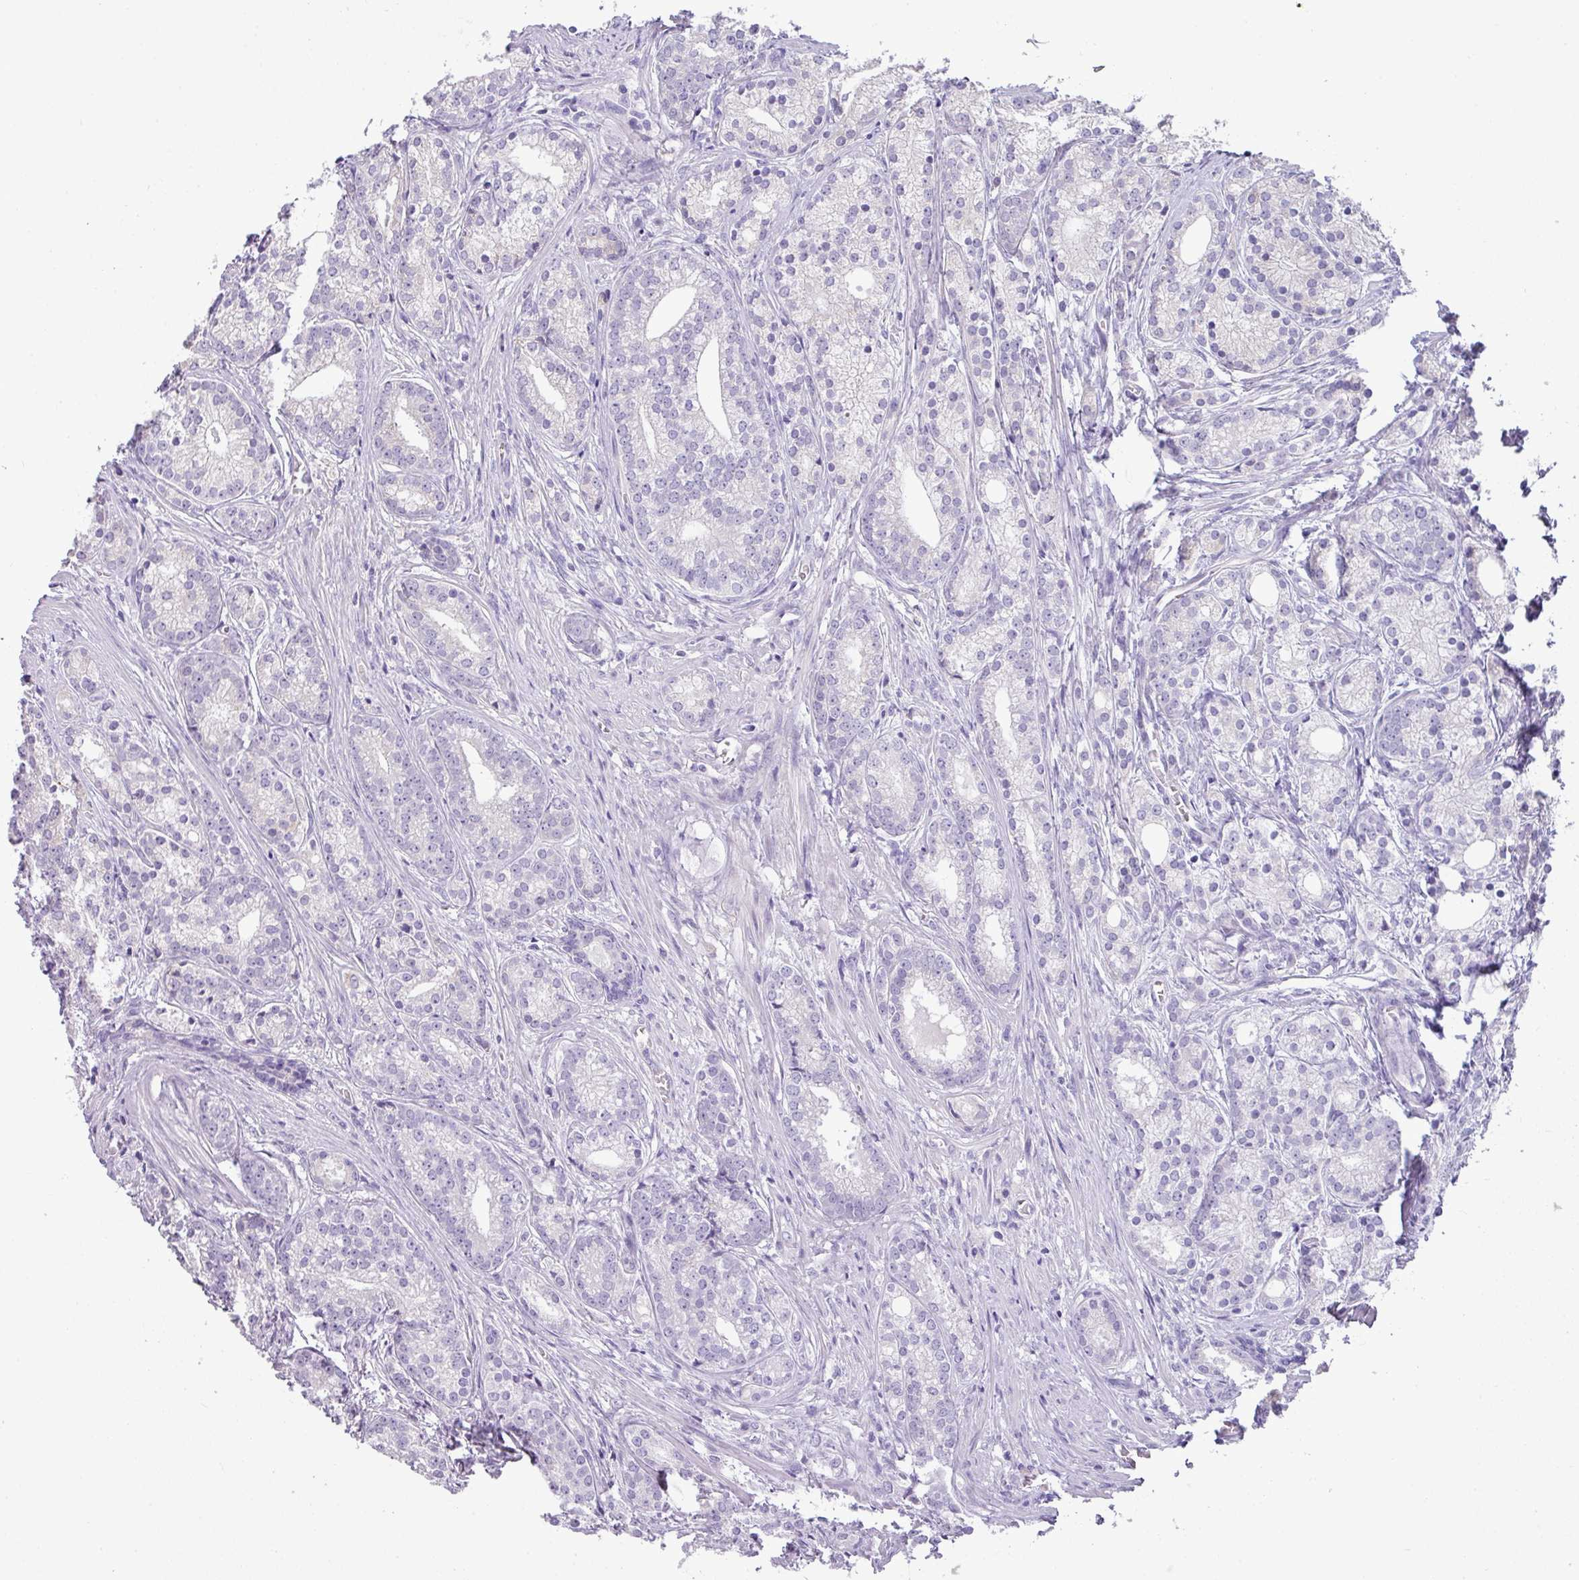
{"staining": {"intensity": "negative", "quantity": "none", "location": "none"}, "tissue": "prostate cancer", "cell_type": "Tumor cells", "image_type": "cancer", "snomed": [{"axis": "morphology", "description": "Adenocarcinoma, Low grade"}, {"axis": "topography", "description": "Prostate"}], "caption": "IHC of human prostate cancer shows no staining in tumor cells.", "gene": "PIK3R5", "patient": {"sex": "male", "age": 71}}